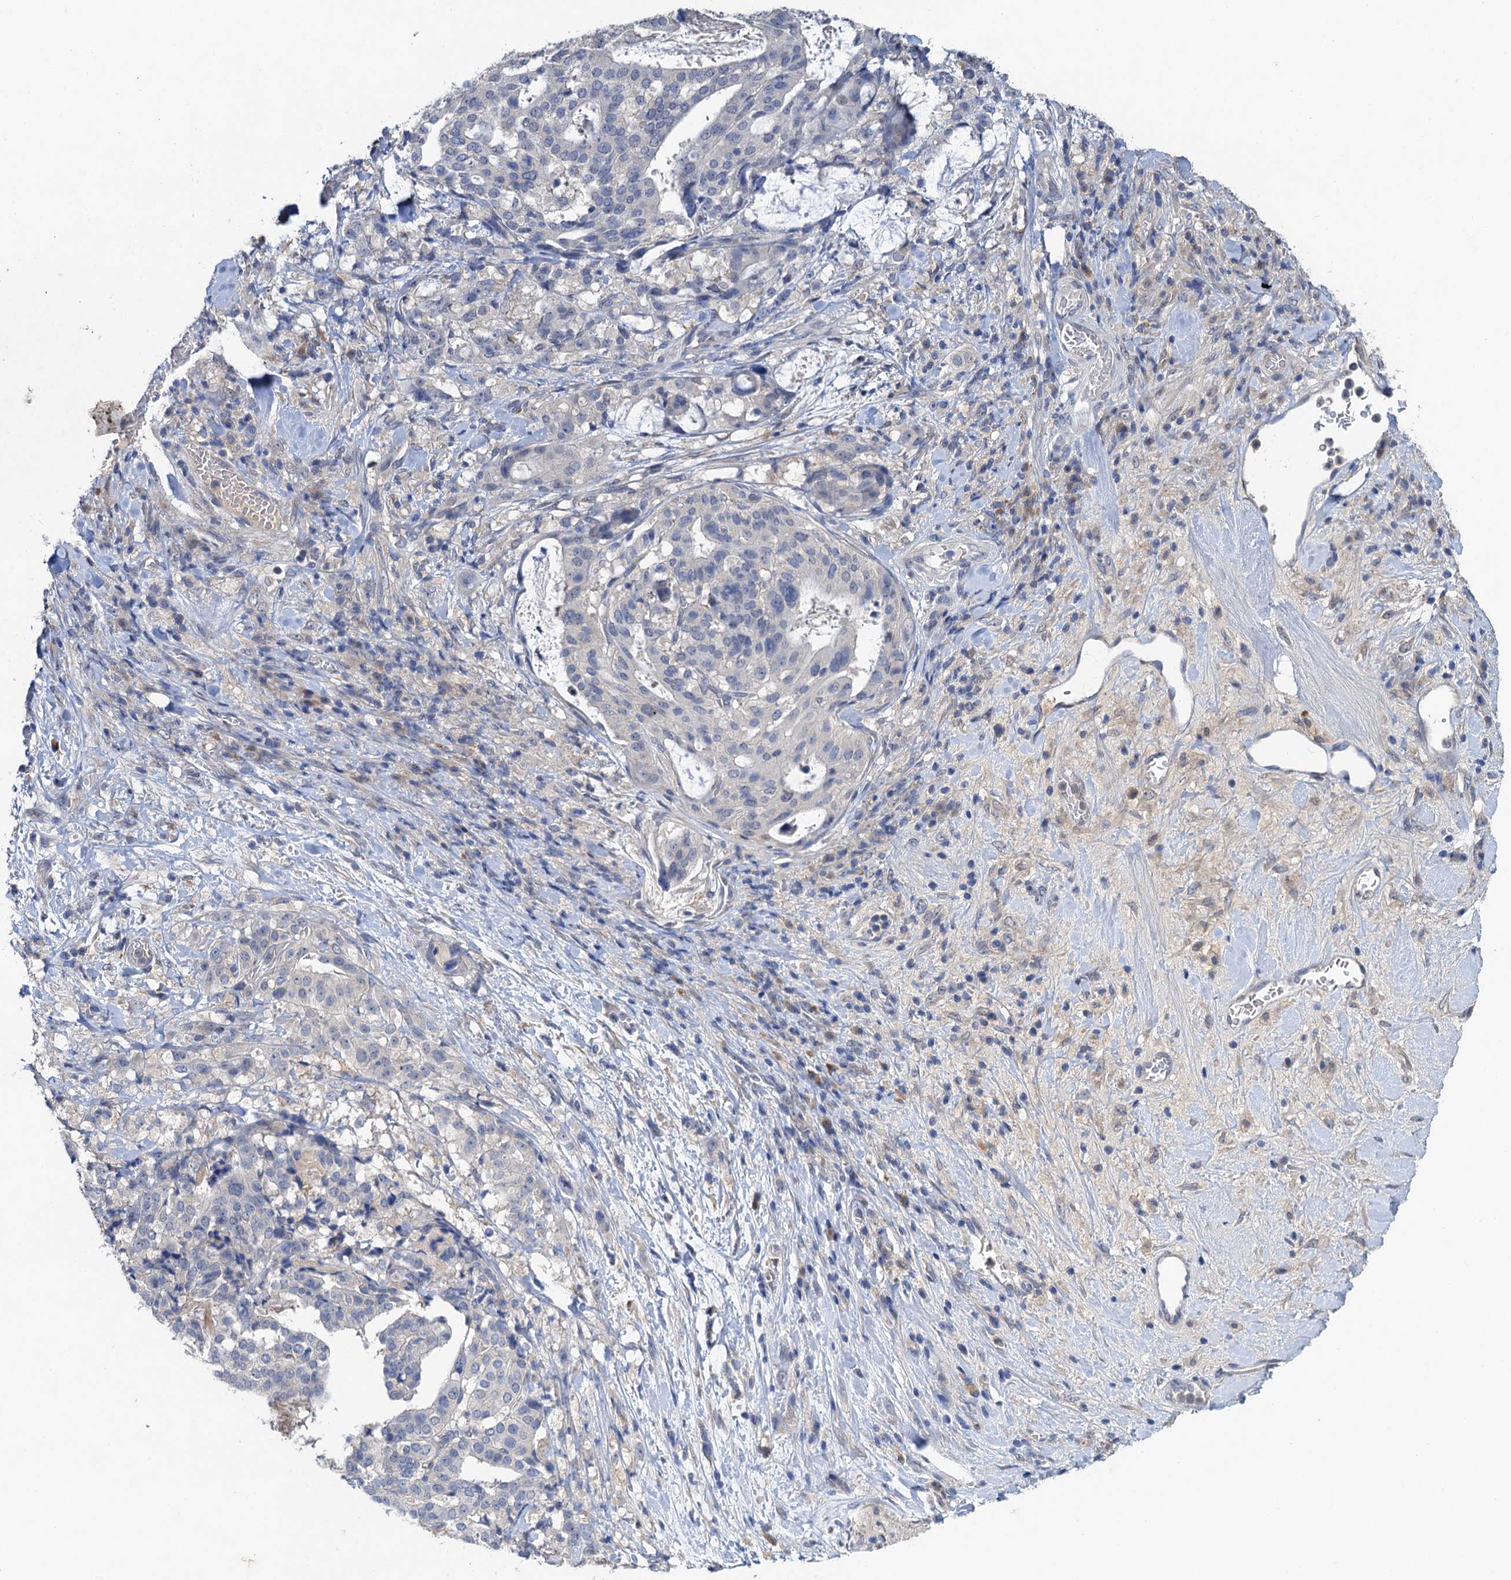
{"staining": {"intensity": "negative", "quantity": "none", "location": "none"}, "tissue": "stomach cancer", "cell_type": "Tumor cells", "image_type": "cancer", "snomed": [{"axis": "morphology", "description": "Adenocarcinoma, NOS"}, {"axis": "topography", "description": "Stomach"}], "caption": "High power microscopy photomicrograph of an IHC micrograph of stomach cancer, revealing no significant staining in tumor cells.", "gene": "TMEM39B", "patient": {"sex": "male", "age": 48}}